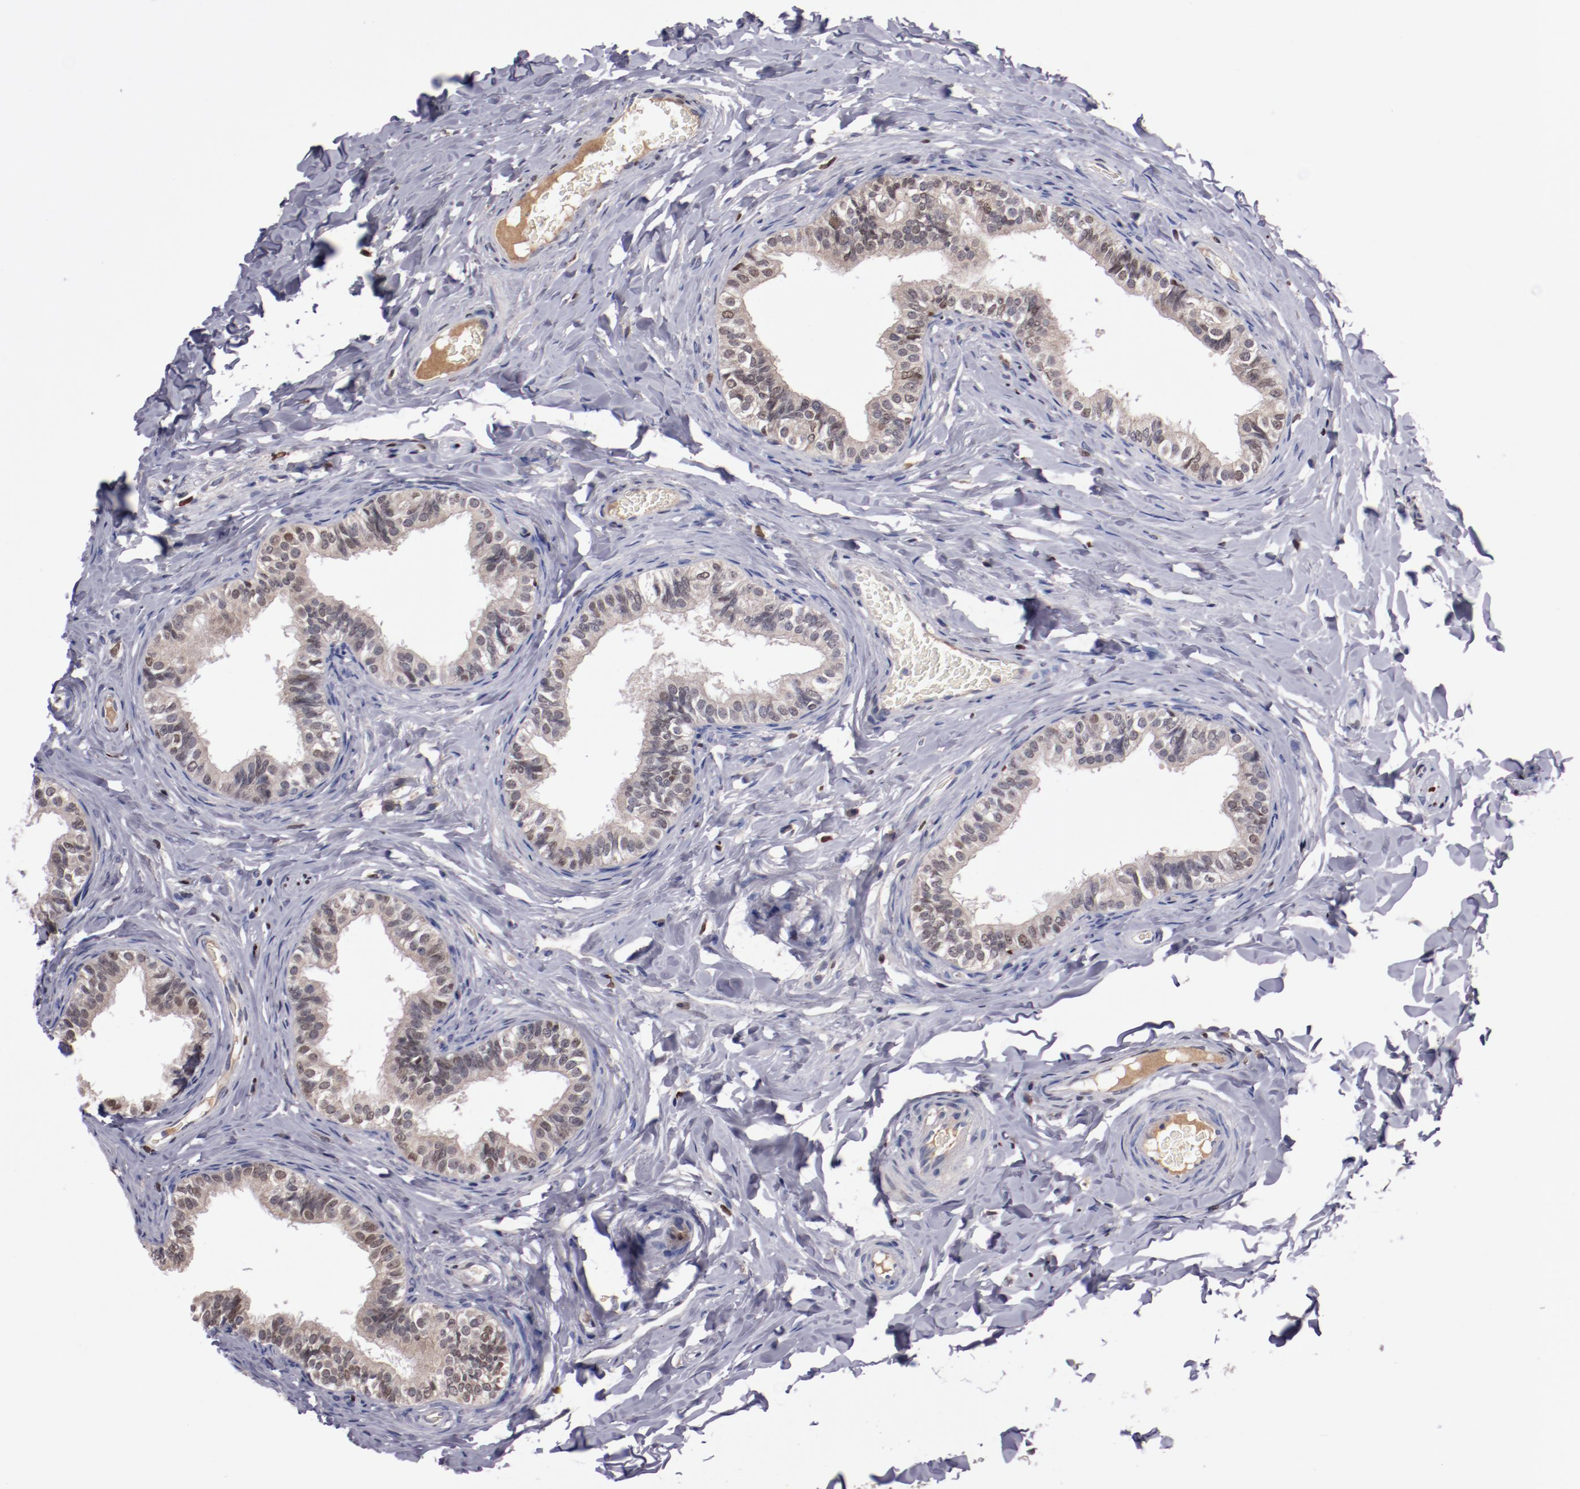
{"staining": {"intensity": "moderate", "quantity": "25%-75%", "location": "cytoplasmic/membranous,nuclear"}, "tissue": "epididymis", "cell_type": "Glandular cells", "image_type": "normal", "snomed": [{"axis": "morphology", "description": "Normal tissue, NOS"}, {"axis": "topography", "description": "Soft tissue"}, {"axis": "topography", "description": "Epididymis"}], "caption": "Epididymis stained with a brown dye demonstrates moderate cytoplasmic/membranous,nuclear positive positivity in approximately 25%-75% of glandular cells.", "gene": "FAM81A", "patient": {"sex": "male", "age": 26}}